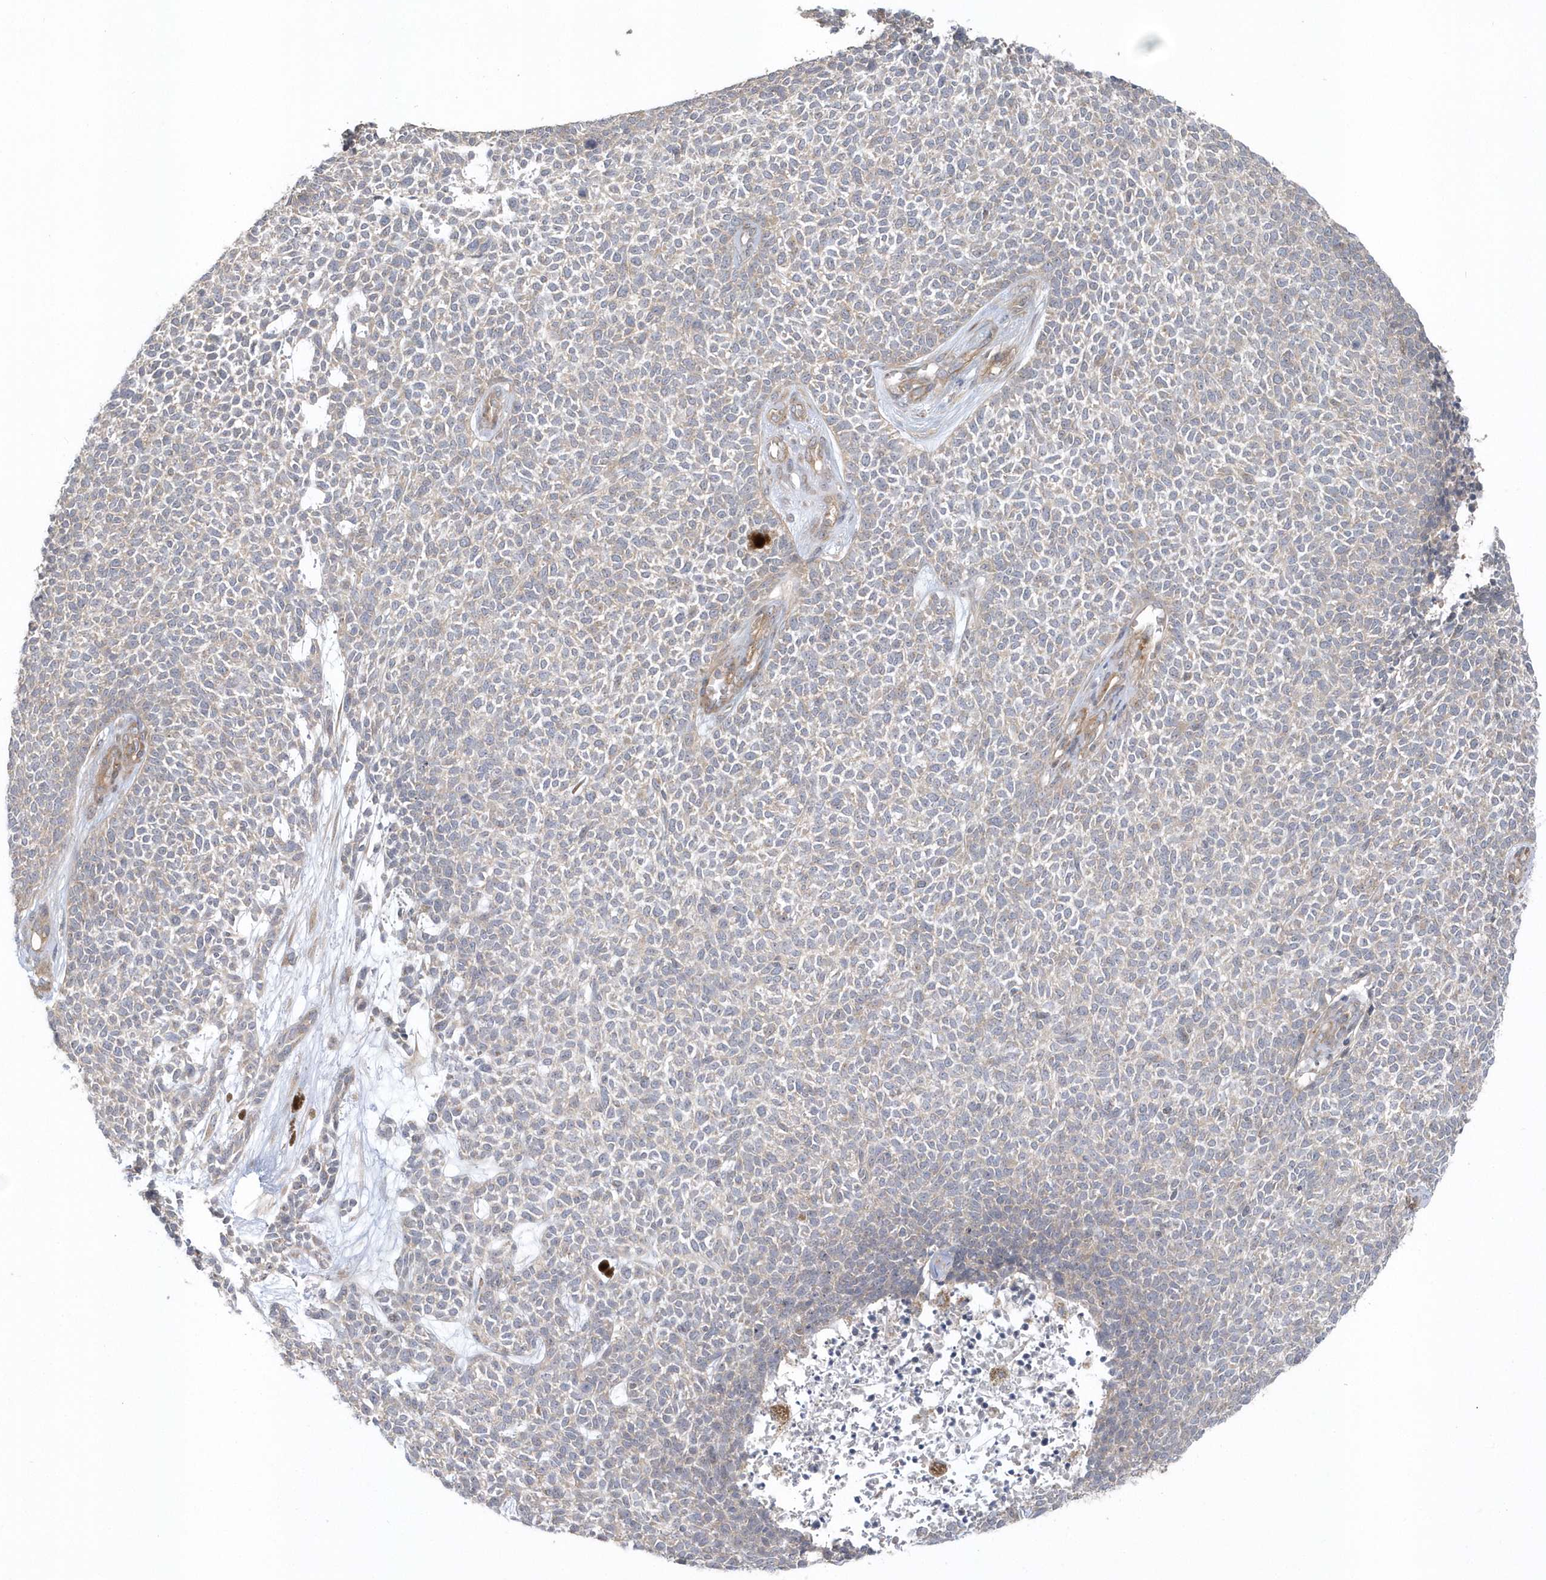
{"staining": {"intensity": "negative", "quantity": "none", "location": "none"}, "tissue": "skin cancer", "cell_type": "Tumor cells", "image_type": "cancer", "snomed": [{"axis": "morphology", "description": "Basal cell carcinoma"}, {"axis": "topography", "description": "Skin"}], "caption": "This is an immunohistochemistry histopathology image of human skin cancer. There is no staining in tumor cells.", "gene": "ACTR1A", "patient": {"sex": "female", "age": 84}}